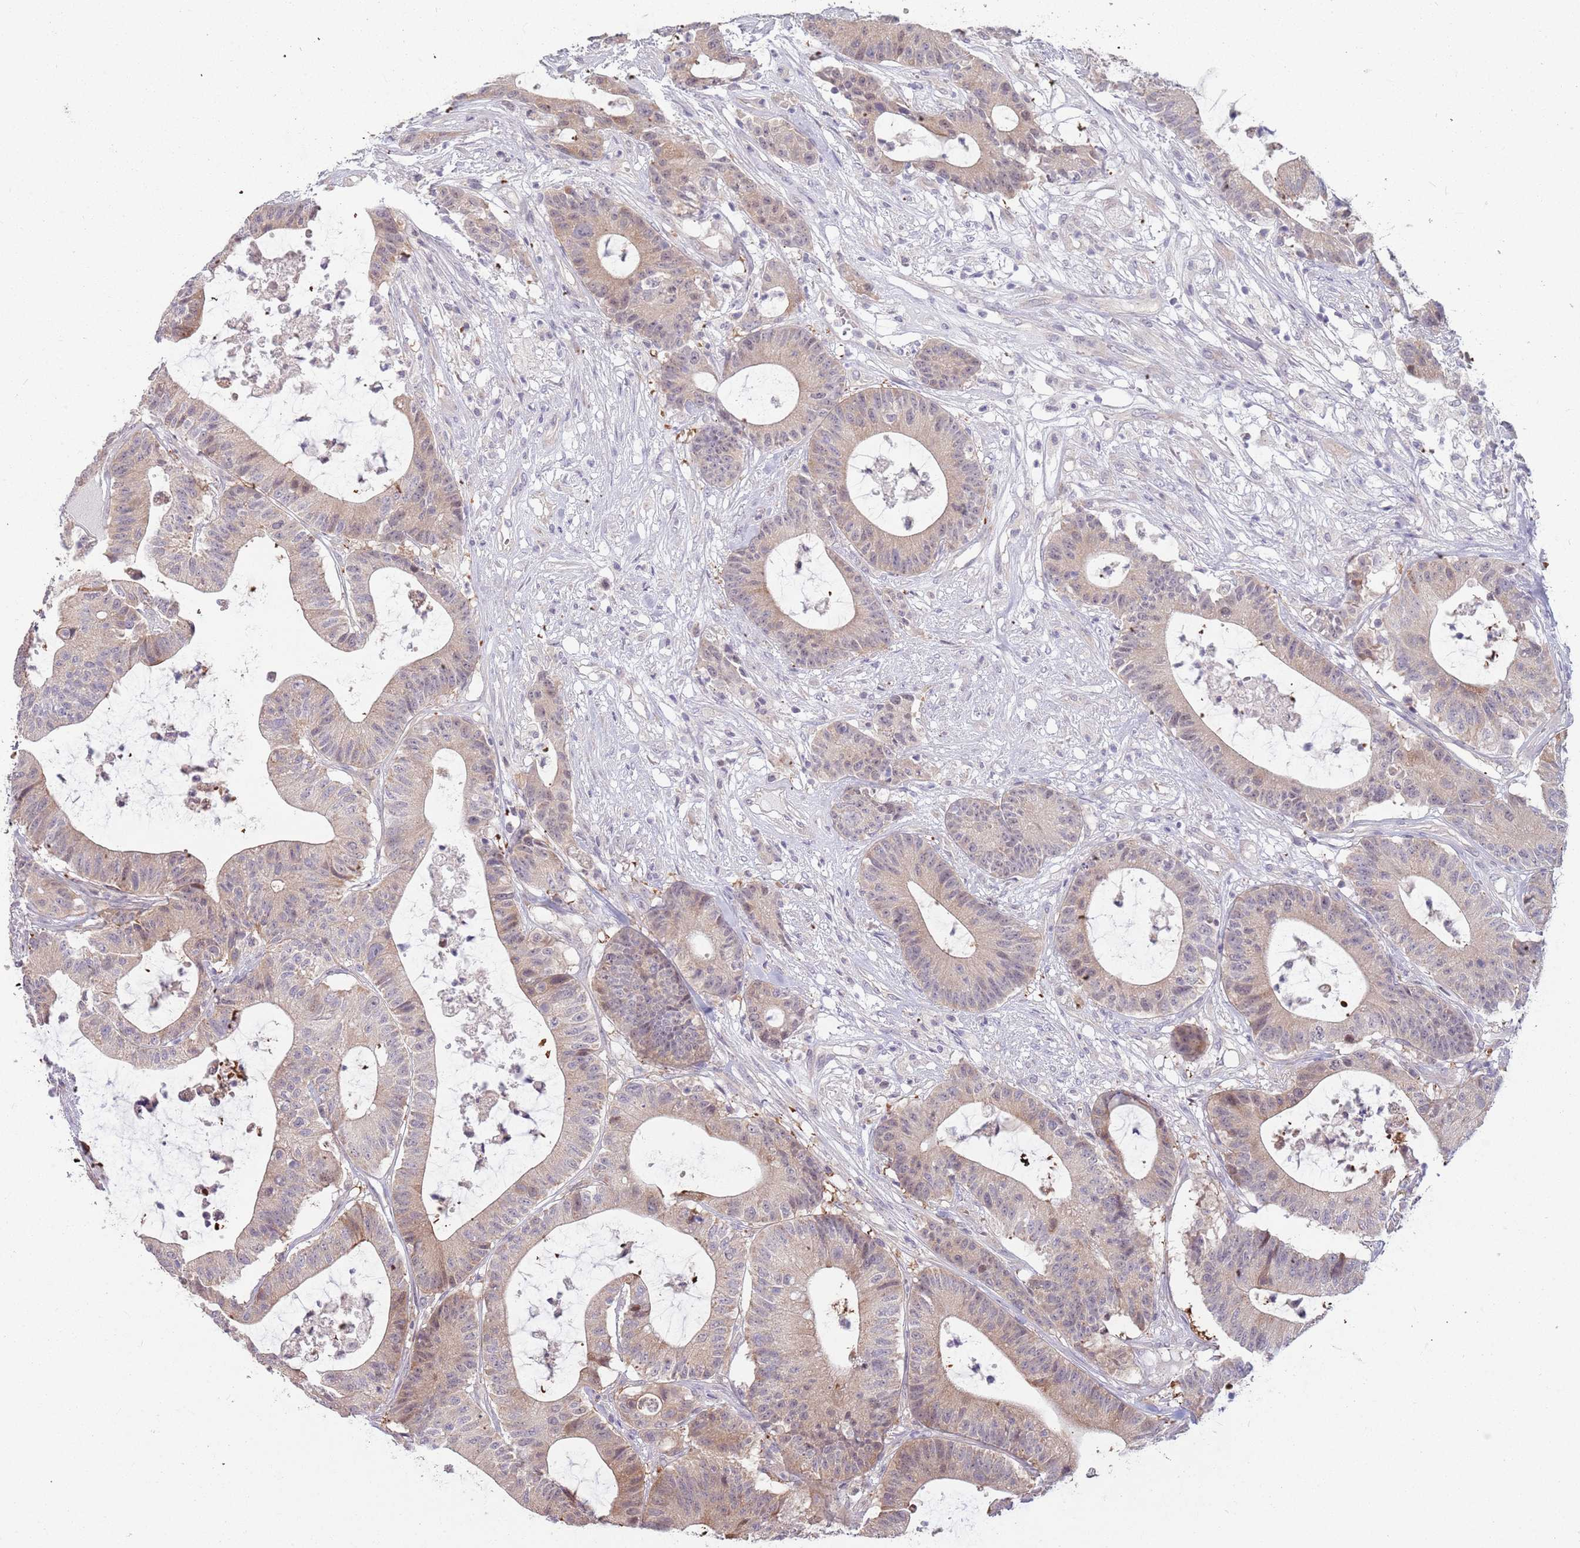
{"staining": {"intensity": "weak", "quantity": "25%-75%", "location": "cytoplasmic/membranous"}, "tissue": "colorectal cancer", "cell_type": "Tumor cells", "image_type": "cancer", "snomed": [{"axis": "morphology", "description": "Adenocarcinoma, NOS"}, {"axis": "topography", "description": "Colon"}], "caption": "Immunohistochemical staining of colorectal cancer (adenocarcinoma) shows weak cytoplasmic/membranous protein staining in about 25%-75% of tumor cells.", "gene": "LDHD", "patient": {"sex": "female", "age": 84}}